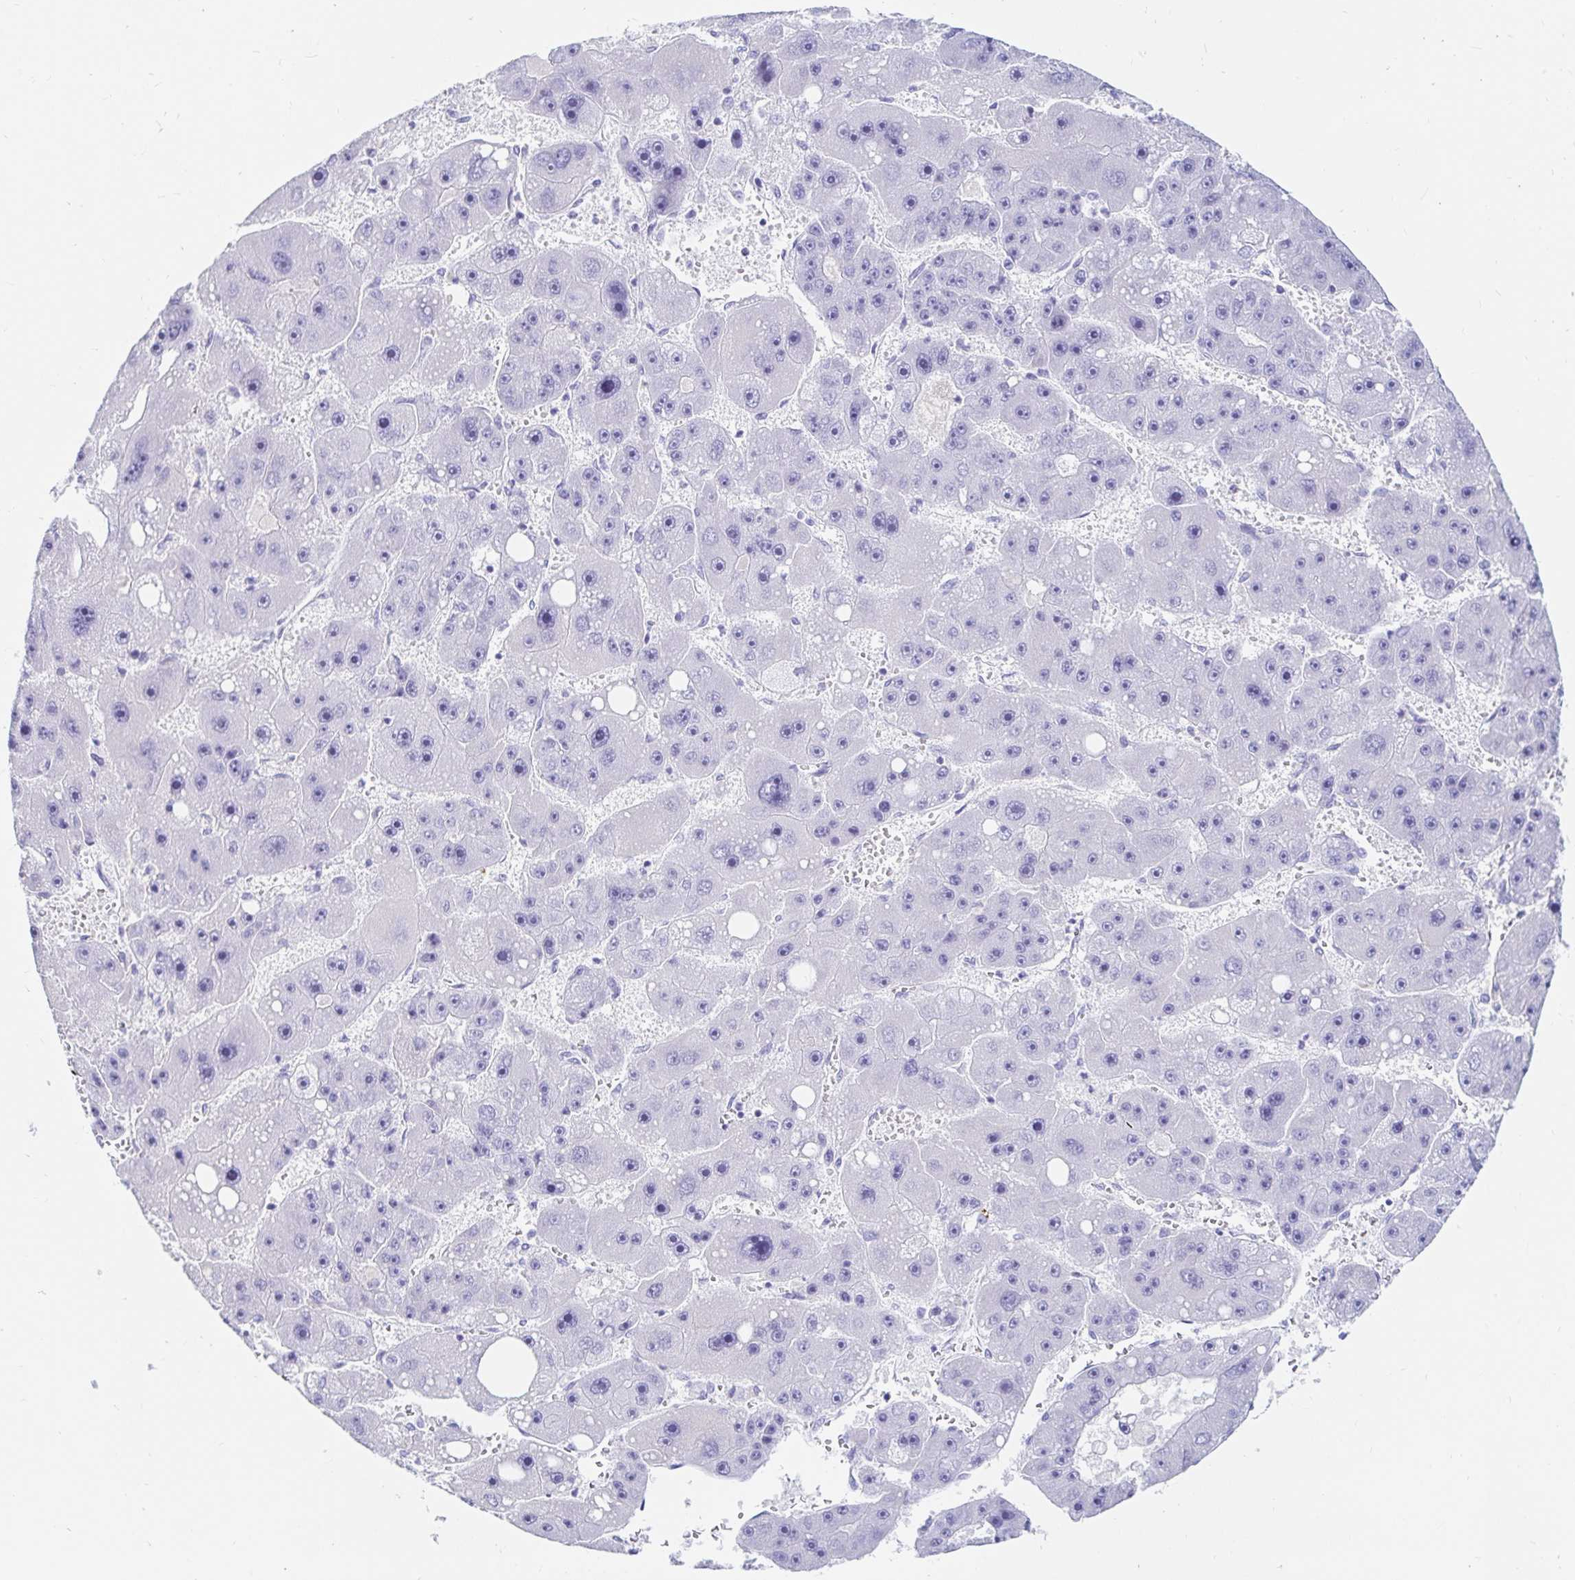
{"staining": {"intensity": "negative", "quantity": "none", "location": "none"}, "tissue": "liver cancer", "cell_type": "Tumor cells", "image_type": "cancer", "snomed": [{"axis": "morphology", "description": "Carcinoma, Hepatocellular, NOS"}, {"axis": "topography", "description": "Liver"}], "caption": "Immunohistochemistry (IHC) of liver hepatocellular carcinoma displays no staining in tumor cells.", "gene": "PPP1R1B", "patient": {"sex": "female", "age": 61}}